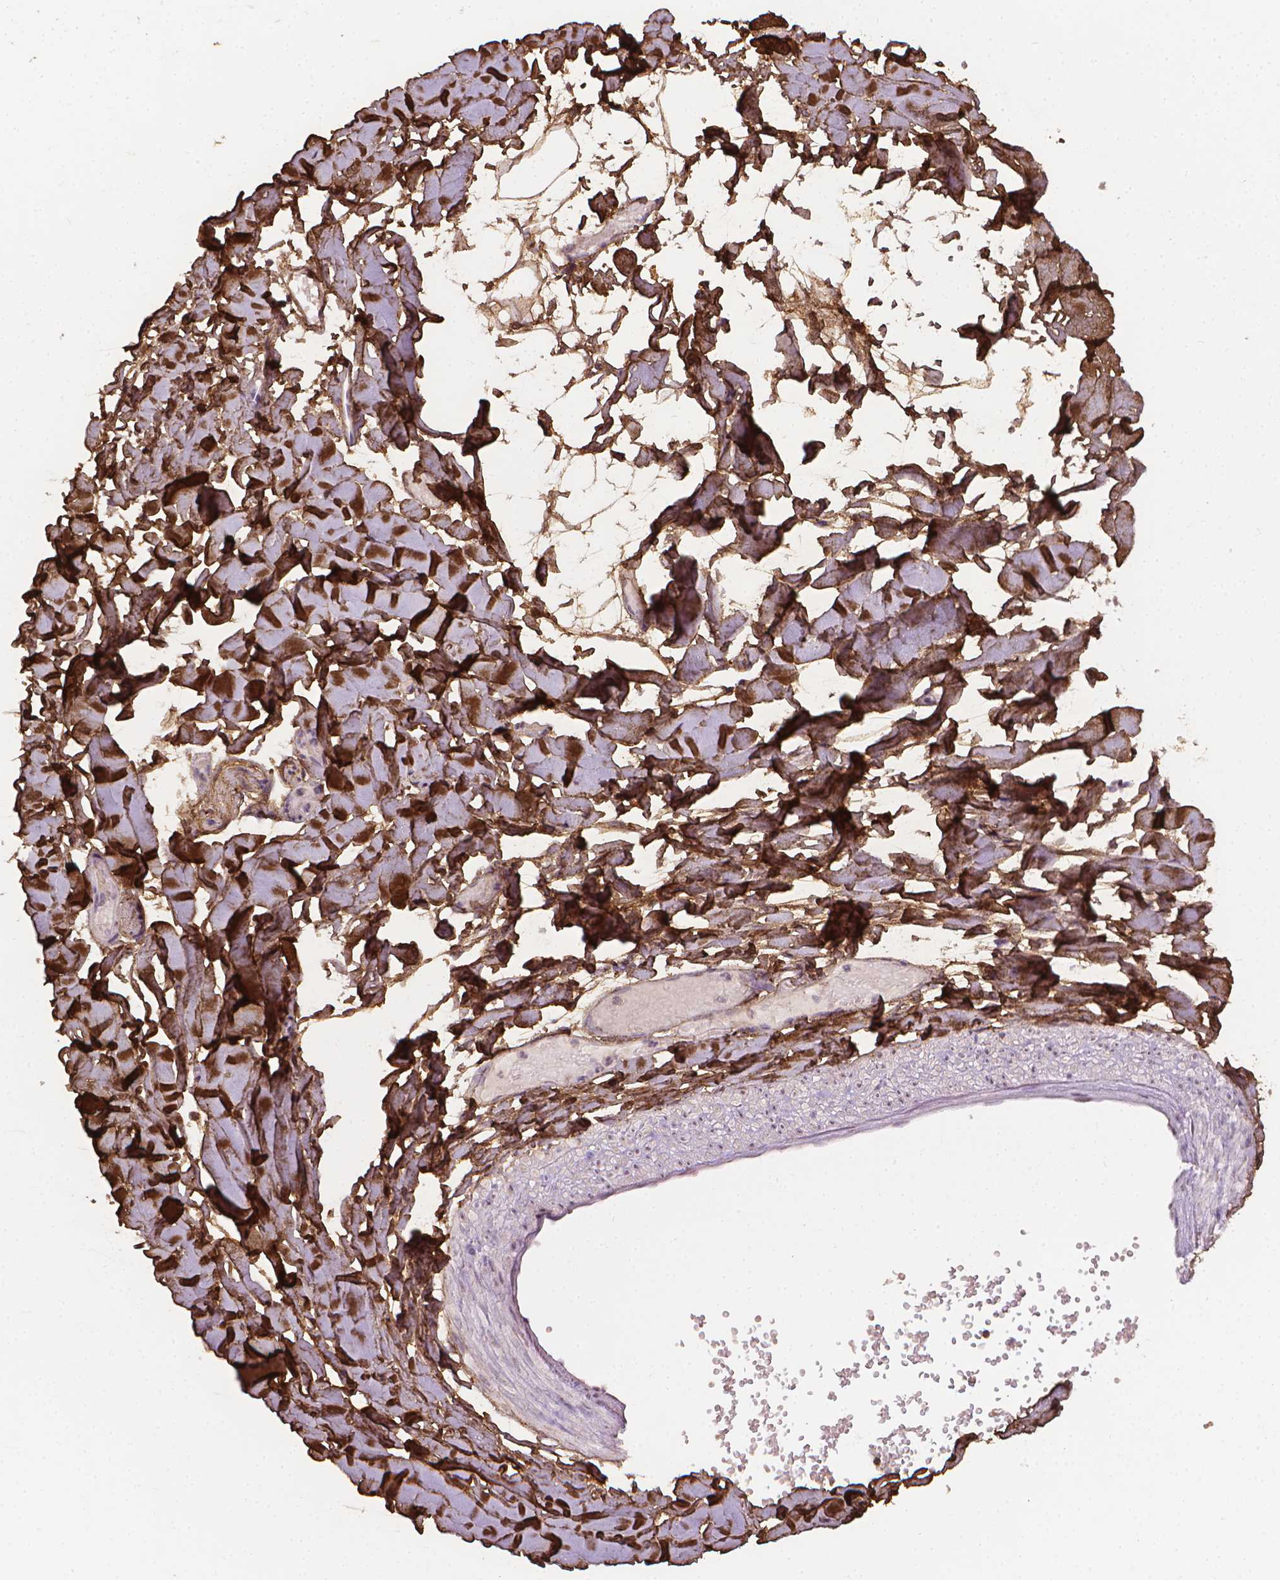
{"staining": {"intensity": "moderate", "quantity": ">75%", "location": "cytoplasmic/membranous"}, "tissue": "adipose tissue", "cell_type": "Adipocytes", "image_type": "normal", "snomed": [{"axis": "morphology", "description": "Normal tissue, NOS"}, {"axis": "topography", "description": "Gallbladder"}, {"axis": "topography", "description": "Peripheral nerve tissue"}], "caption": "Adipose tissue stained with immunohistochemistry exhibits moderate cytoplasmic/membranous expression in approximately >75% of adipocytes. (DAB (3,3'-diaminobenzidine) IHC, brown staining for protein, blue staining for nuclei).", "gene": "DCN", "patient": {"sex": "female", "age": 45}}